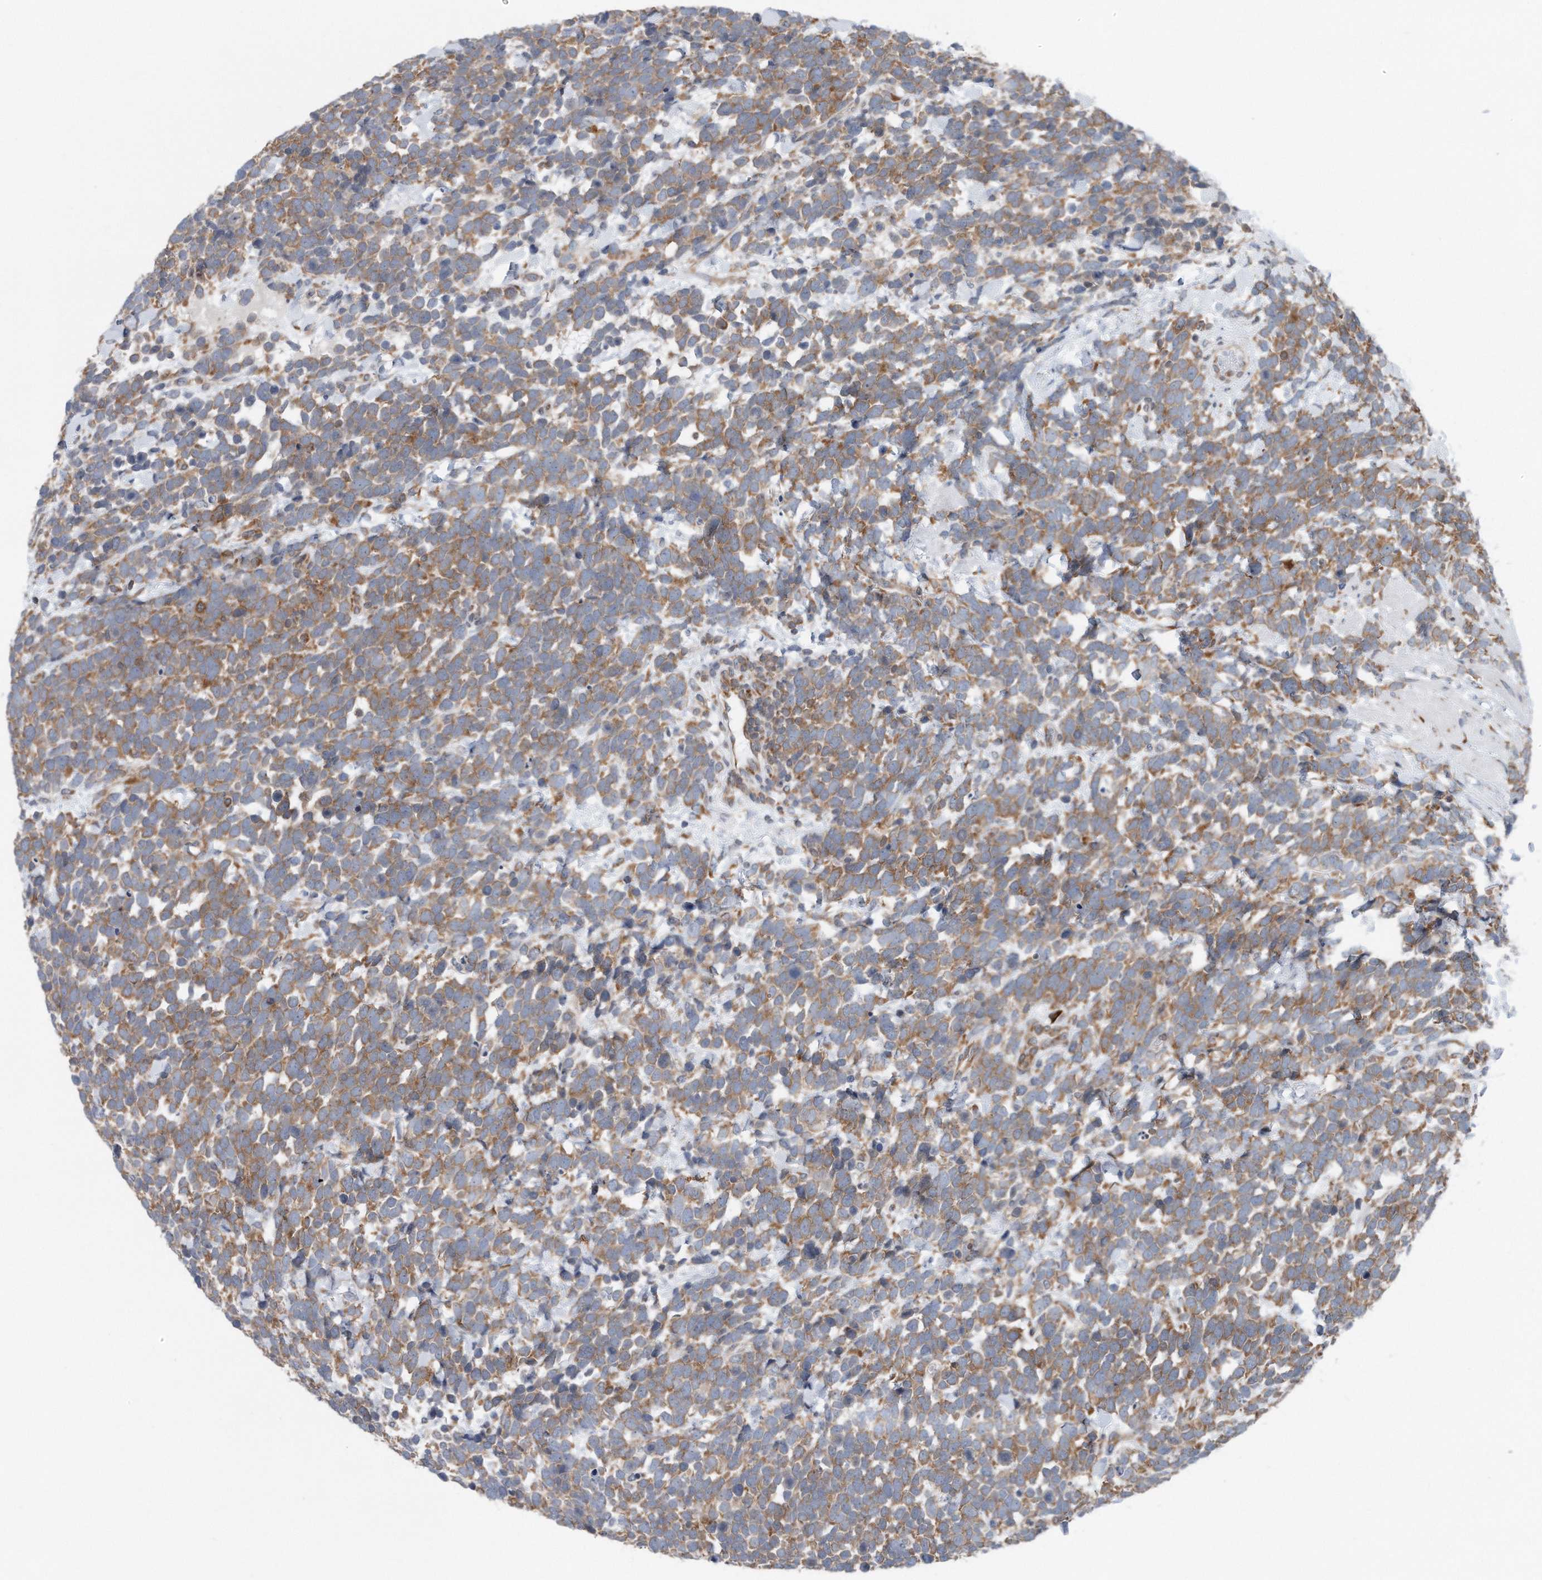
{"staining": {"intensity": "moderate", "quantity": ">75%", "location": "cytoplasmic/membranous"}, "tissue": "urothelial cancer", "cell_type": "Tumor cells", "image_type": "cancer", "snomed": [{"axis": "morphology", "description": "Urothelial carcinoma, High grade"}, {"axis": "topography", "description": "Urinary bladder"}], "caption": "Immunohistochemistry micrograph of neoplastic tissue: human urothelial cancer stained using immunohistochemistry demonstrates medium levels of moderate protein expression localized specifically in the cytoplasmic/membranous of tumor cells, appearing as a cytoplasmic/membranous brown color.", "gene": "RPL26L1", "patient": {"sex": "female", "age": 82}}